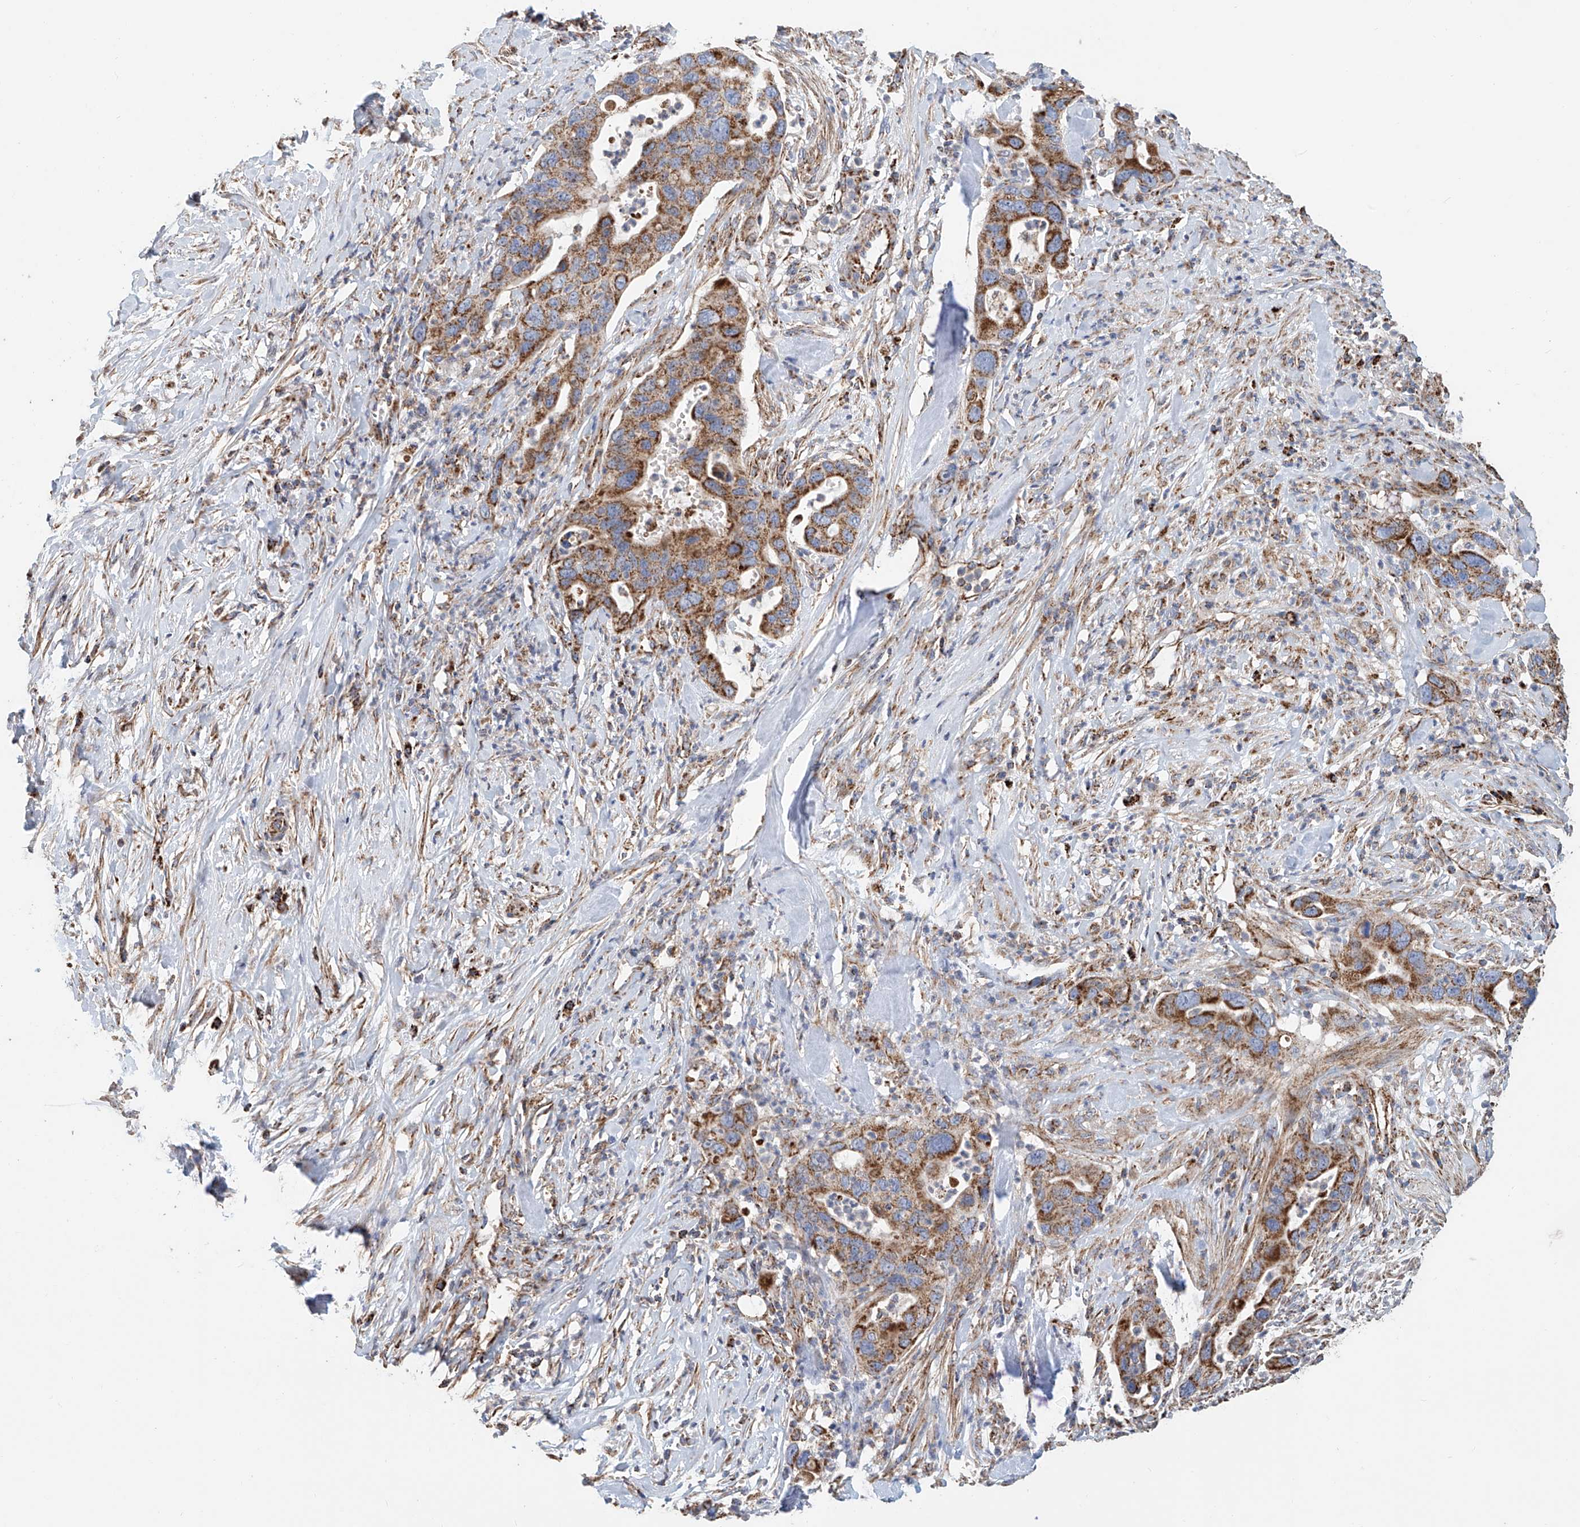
{"staining": {"intensity": "moderate", "quantity": ">75%", "location": "cytoplasmic/membranous"}, "tissue": "pancreatic cancer", "cell_type": "Tumor cells", "image_type": "cancer", "snomed": [{"axis": "morphology", "description": "Adenocarcinoma, NOS"}, {"axis": "topography", "description": "Pancreas"}], "caption": "Adenocarcinoma (pancreatic) stained with a protein marker reveals moderate staining in tumor cells.", "gene": "MCL1", "patient": {"sex": "female", "age": 71}}